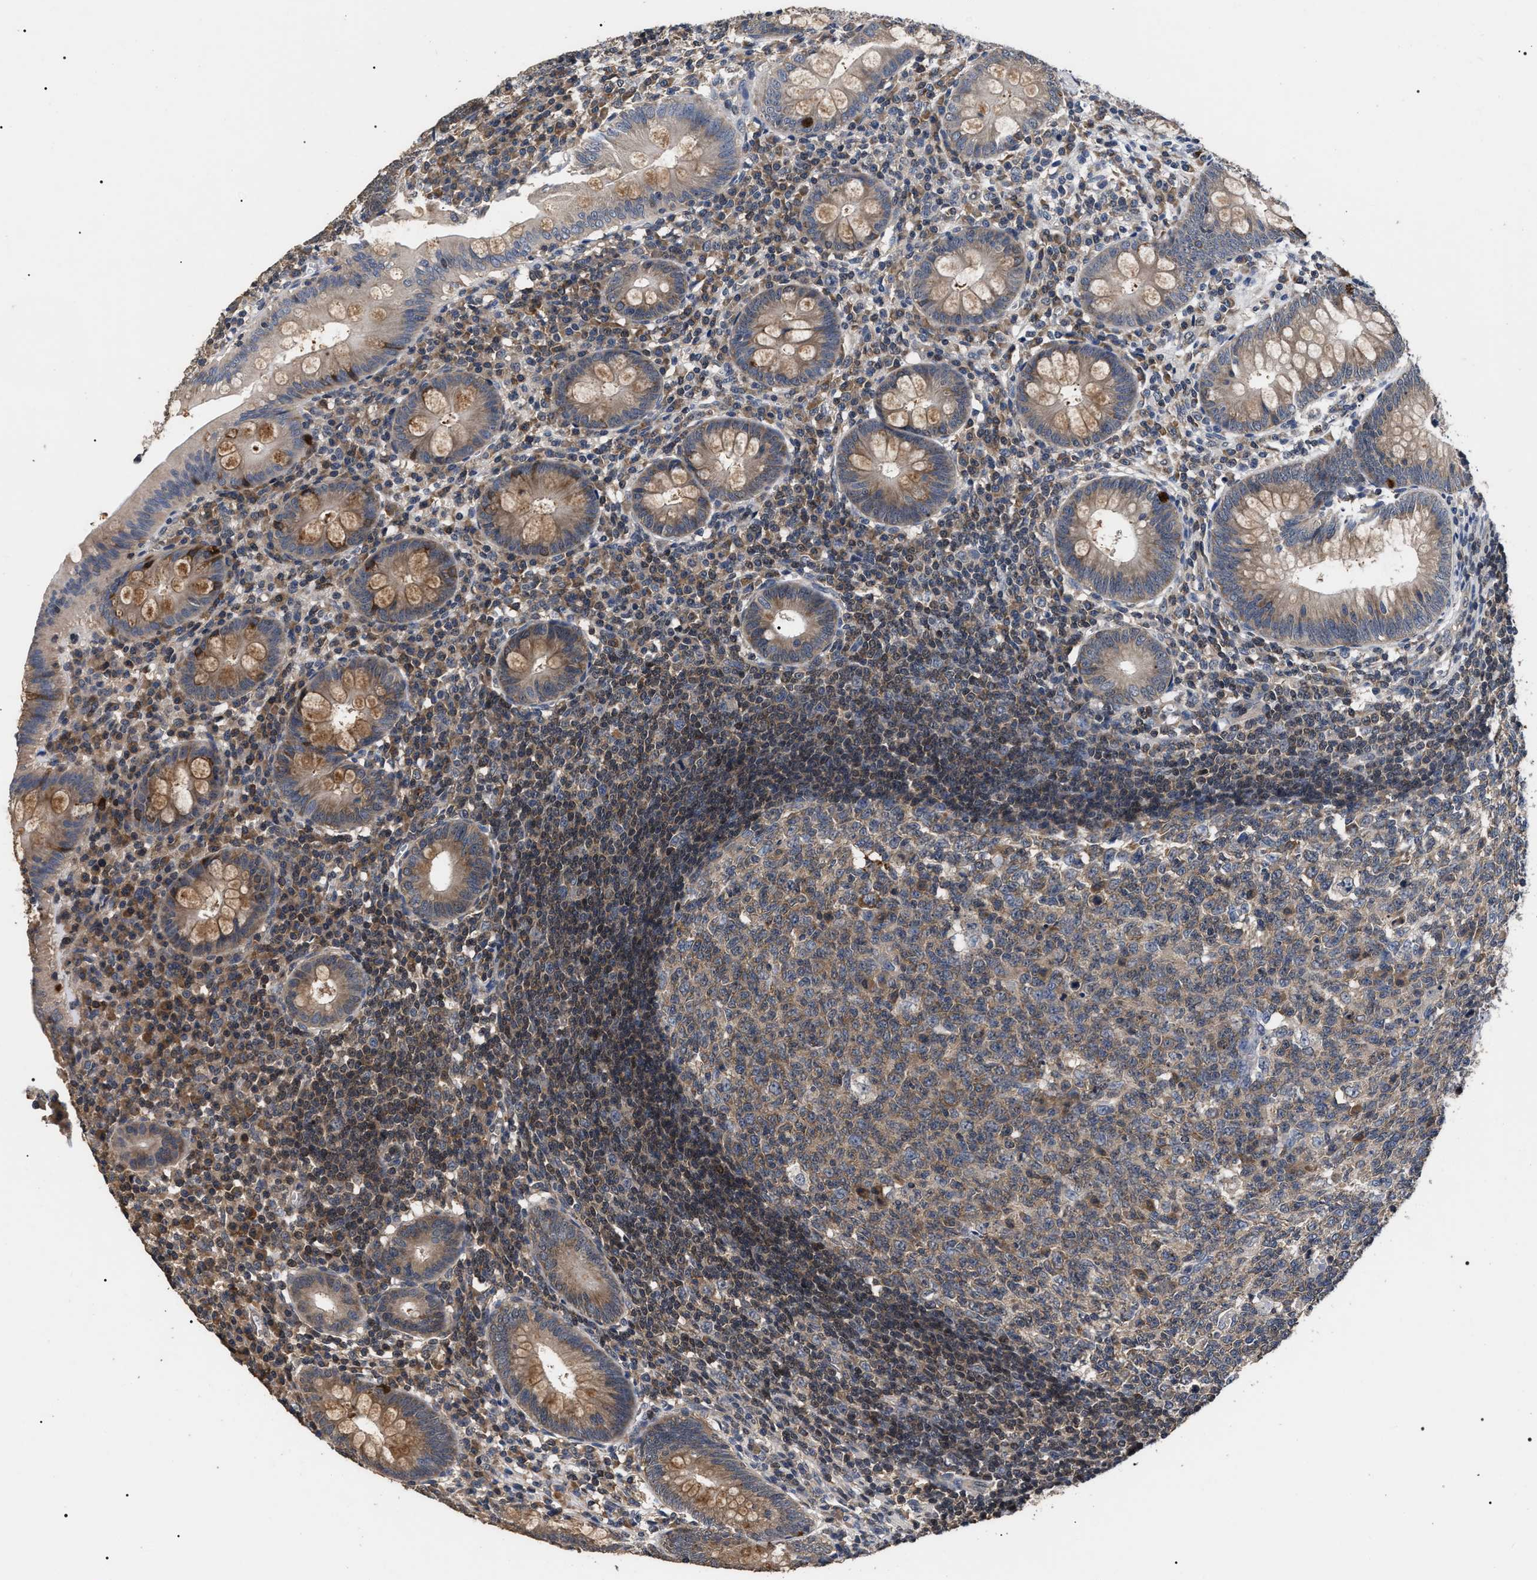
{"staining": {"intensity": "moderate", "quantity": ">75%", "location": "cytoplasmic/membranous"}, "tissue": "appendix", "cell_type": "Glandular cells", "image_type": "normal", "snomed": [{"axis": "morphology", "description": "Normal tissue, NOS"}, {"axis": "topography", "description": "Appendix"}], "caption": "Immunohistochemical staining of normal appendix displays >75% levels of moderate cytoplasmic/membranous protein positivity in about >75% of glandular cells.", "gene": "UPF3A", "patient": {"sex": "male", "age": 56}}